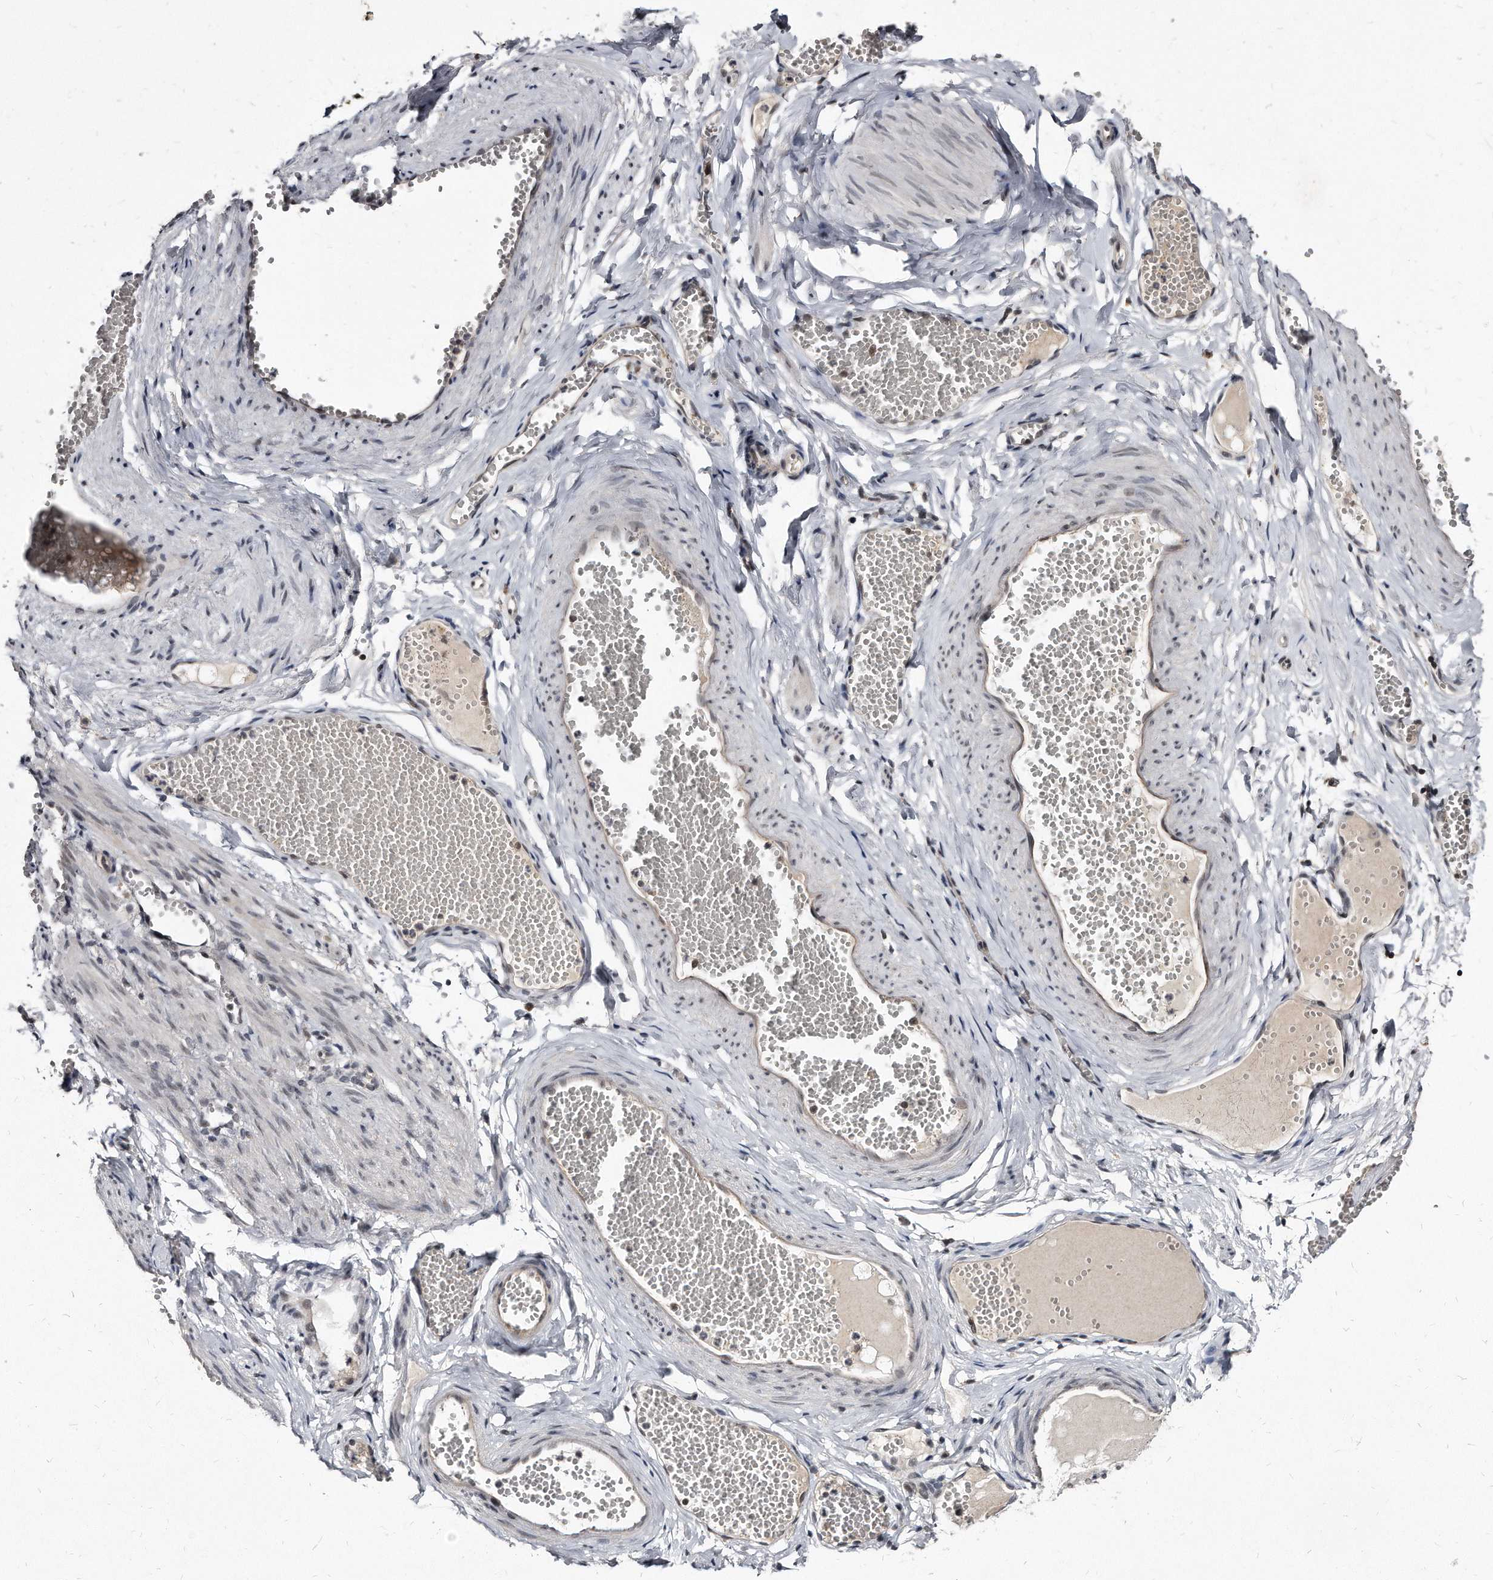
{"staining": {"intensity": "weak", "quantity": ">75%", "location": "cytoplasmic/membranous"}, "tissue": "adipose tissue", "cell_type": "Adipocytes", "image_type": "normal", "snomed": [{"axis": "morphology", "description": "Normal tissue, NOS"}, {"axis": "topography", "description": "Smooth muscle"}, {"axis": "topography", "description": "Peripheral nerve tissue"}], "caption": "This photomicrograph reveals normal adipose tissue stained with immunohistochemistry (IHC) to label a protein in brown. The cytoplasmic/membranous of adipocytes show weak positivity for the protein. Nuclei are counter-stained blue.", "gene": "KLHDC3", "patient": {"sex": "female", "age": 39}}